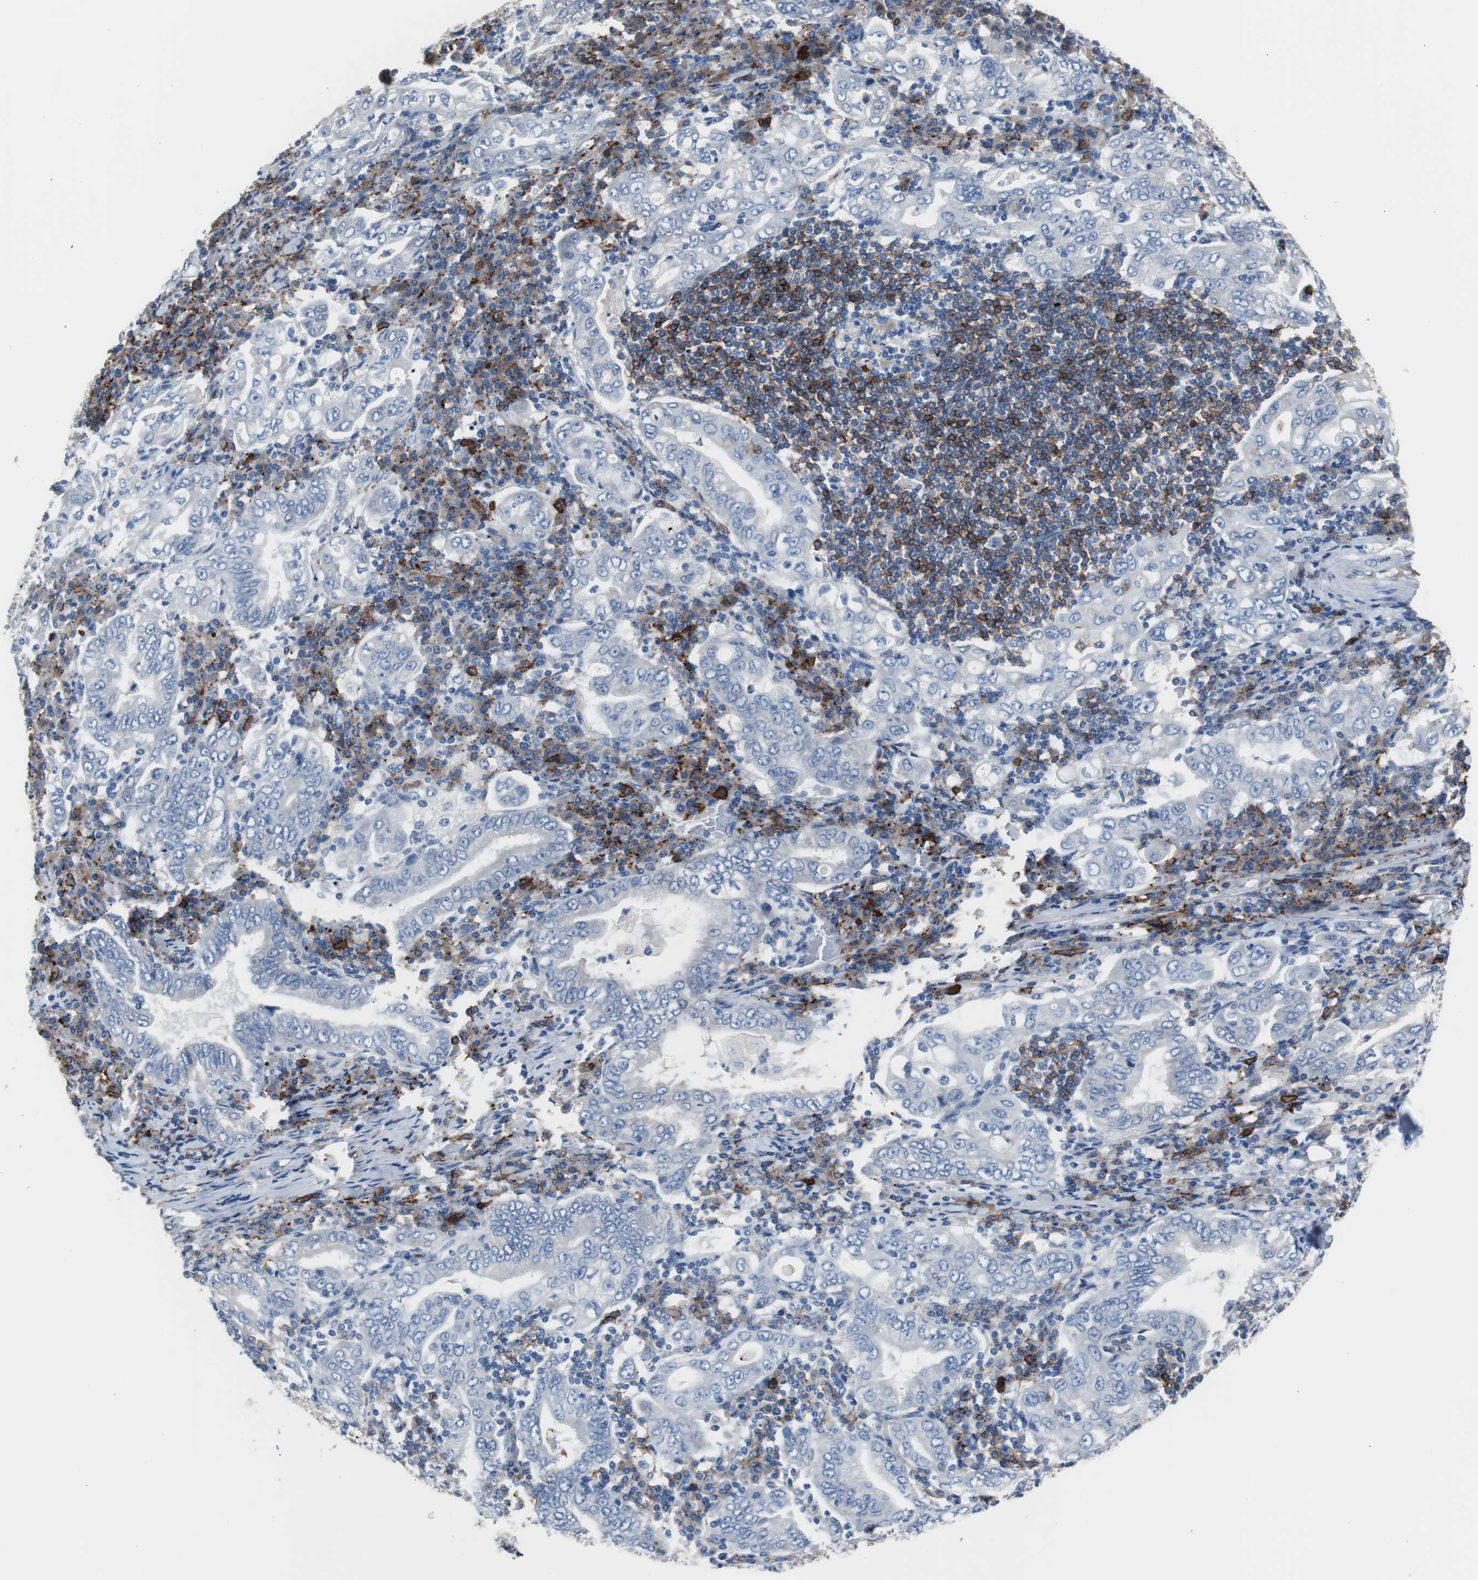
{"staining": {"intensity": "negative", "quantity": "none", "location": "none"}, "tissue": "stomach cancer", "cell_type": "Tumor cells", "image_type": "cancer", "snomed": [{"axis": "morphology", "description": "Normal tissue, NOS"}, {"axis": "morphology", "description": "Adenocarcinoma, NOS"}, {"axis": "topography", "description": "Esophagus"}, {"axis": "topography", "description": "Stomach, upper"}, {"axis": "topography", "description": "Peripheral nerve tissue"}], "caption": "Immunohistochemistry histopathology image of stomach cancer (adenocarcinoma) stained for a protein (brown), which exhibits no expression in tumor cells. Brightfield microscopy of IHC stained with DAB (3,3'-diaminobenzidine) (brown) and hematoxylin (blue), captured at high magnification.", "gene": "FCGR2B", "patient": {"sex": "male", "age": 62}}